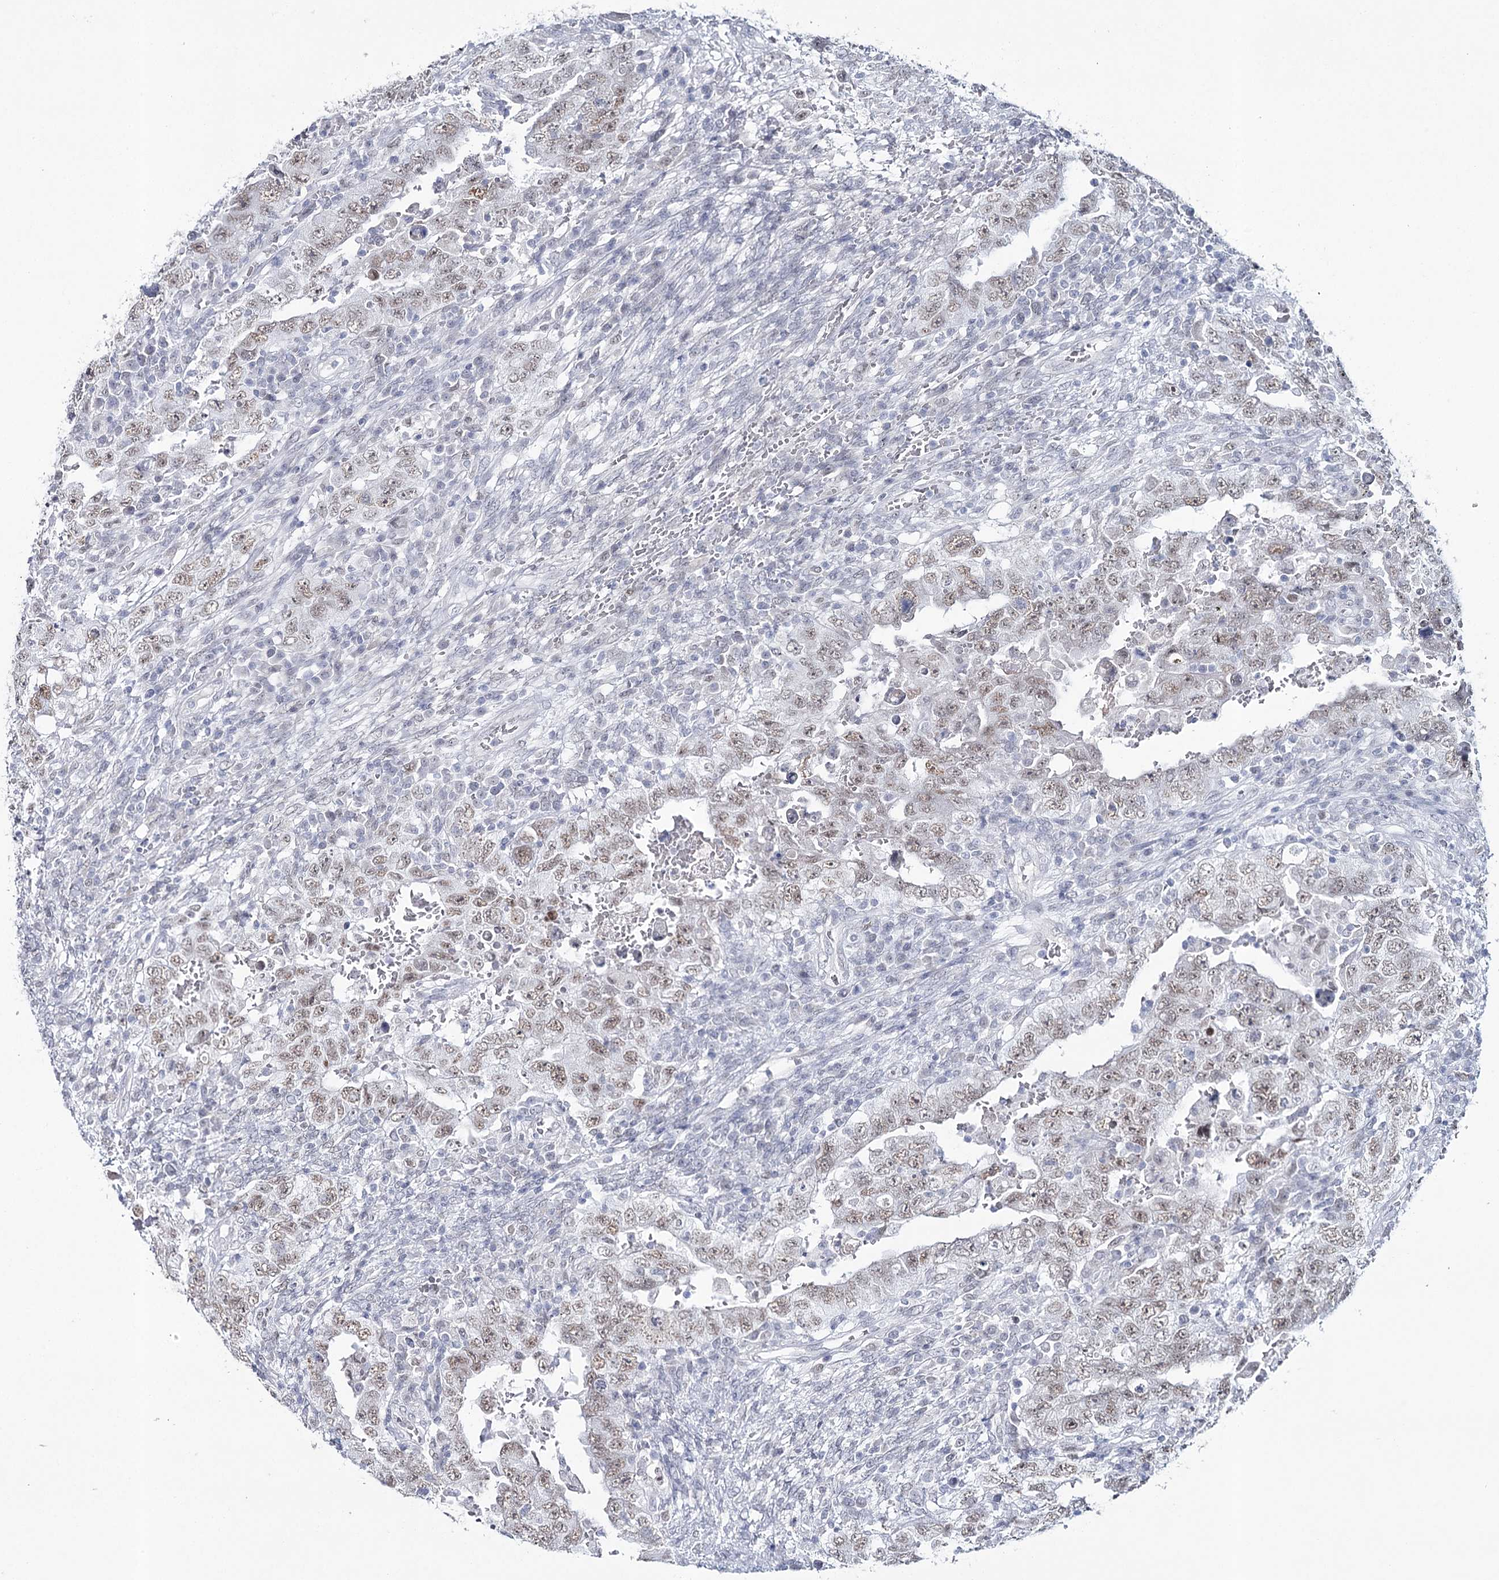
{"staining": {"intensity": "weak", "quantity": ">75%", "location": "nuclear"}, "tissue": "testis cancer", "cell_type": "Tumor cells", "image_type": "cancer", "snomed": [{"axis": "morphology", "description": "Carcinoma, Embryonal, NOS"}, {"axis": "topography", "description": "Testis"}], "caption": "Human testis cancer (embryonal carcinoma) stained with a protein marker shows weak staining in tumor cells.", "gene": "ZC3H8", "patient": {"sex": "male", "age": 26}}